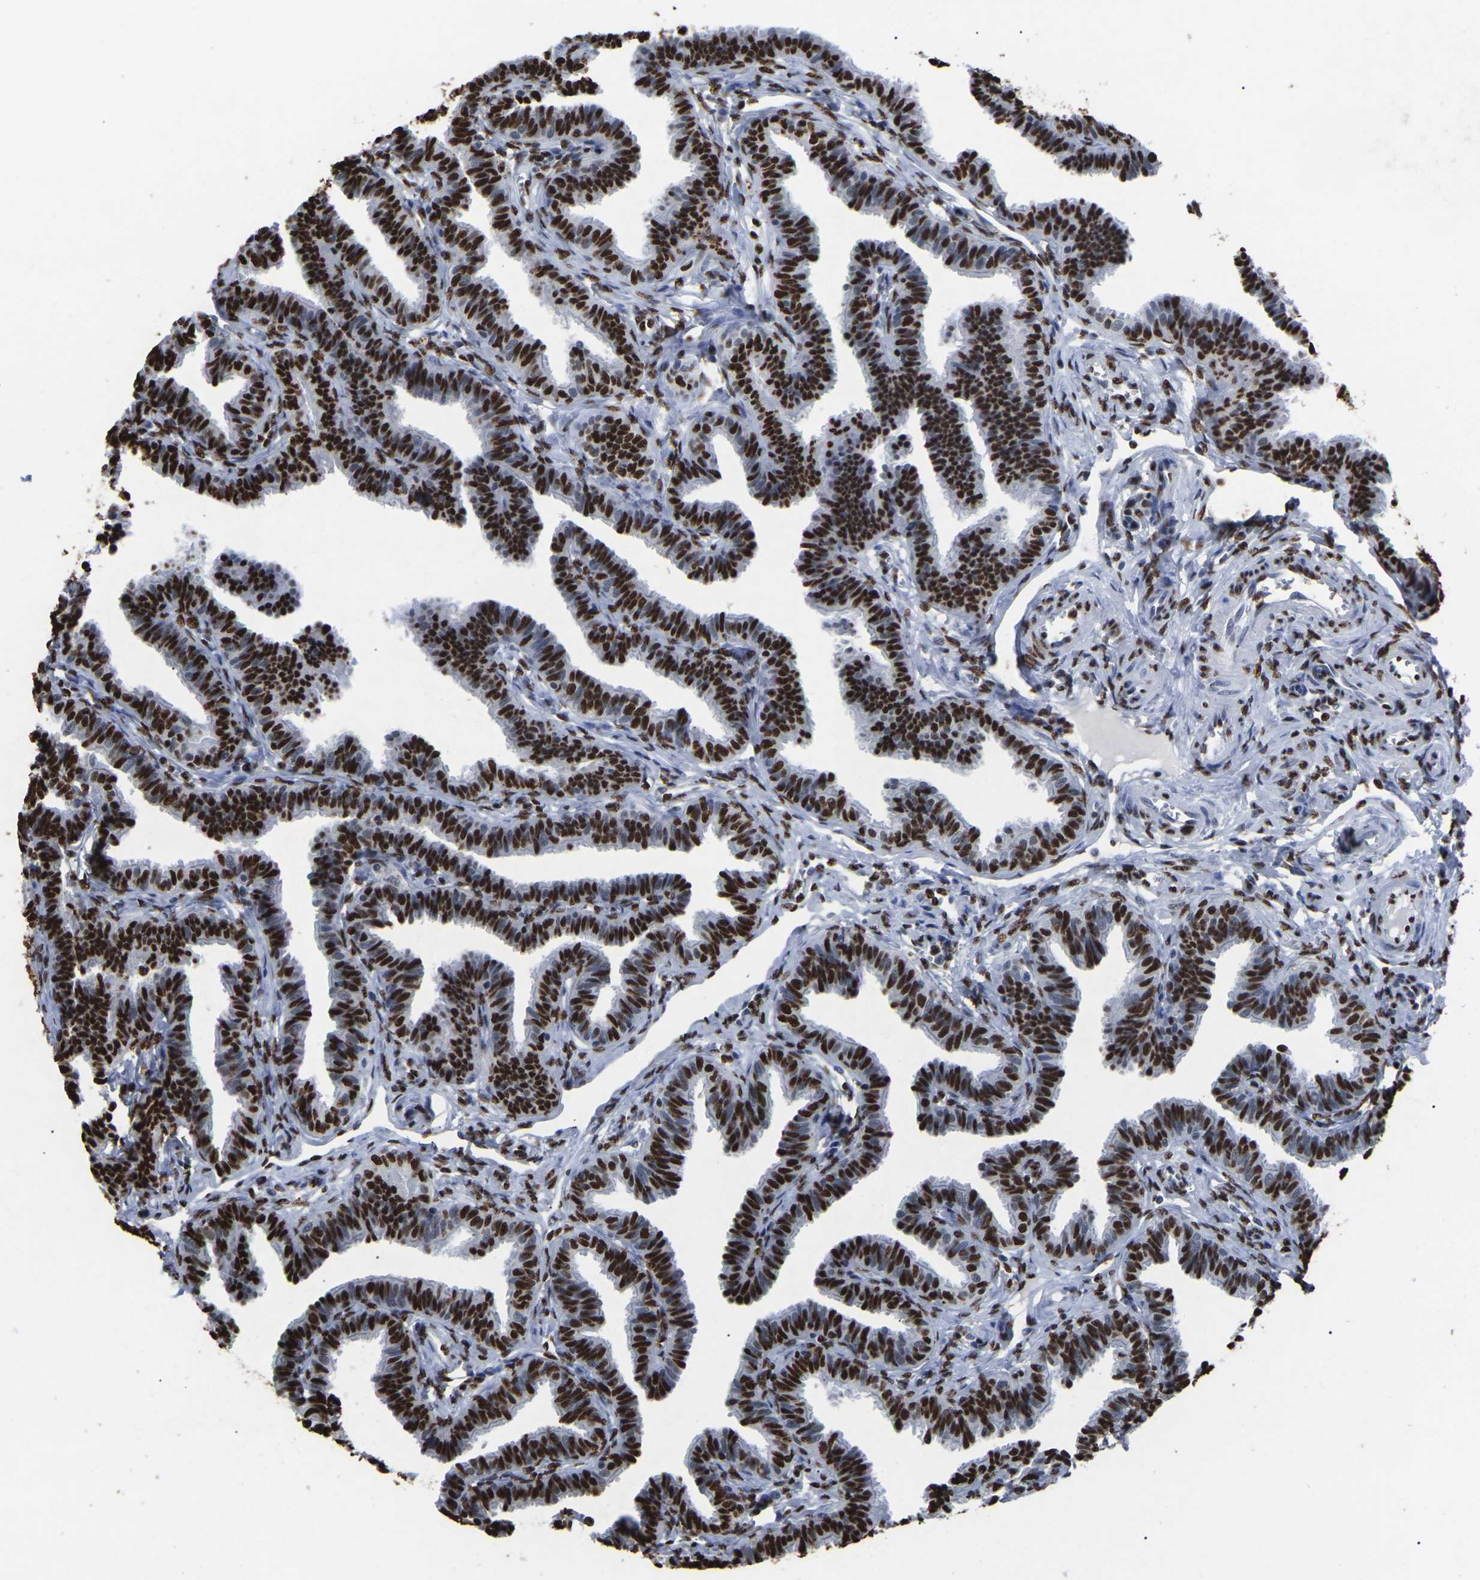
{"staining": {"intensity": "strong", "quantity": ">75%", "location": "nuclear"}, "tissue": "fallopian tube", "cell_type": "Glandular cells", "image_type": "normal", "snomed": [{"axis": "morphology", "description": "Normal tissue, NOS"}, {"axis": "topography", "description": "Fallopian tube"}, {"axis": "topography", "description": "Ovary"}], "caption": "Immunohistochemical staining of normal fallopian tube shows strong nuclear protein staining in about >75% of glandular cells.", "gene": "RBL2", "patient": {"sex": "female", "age": 23}}